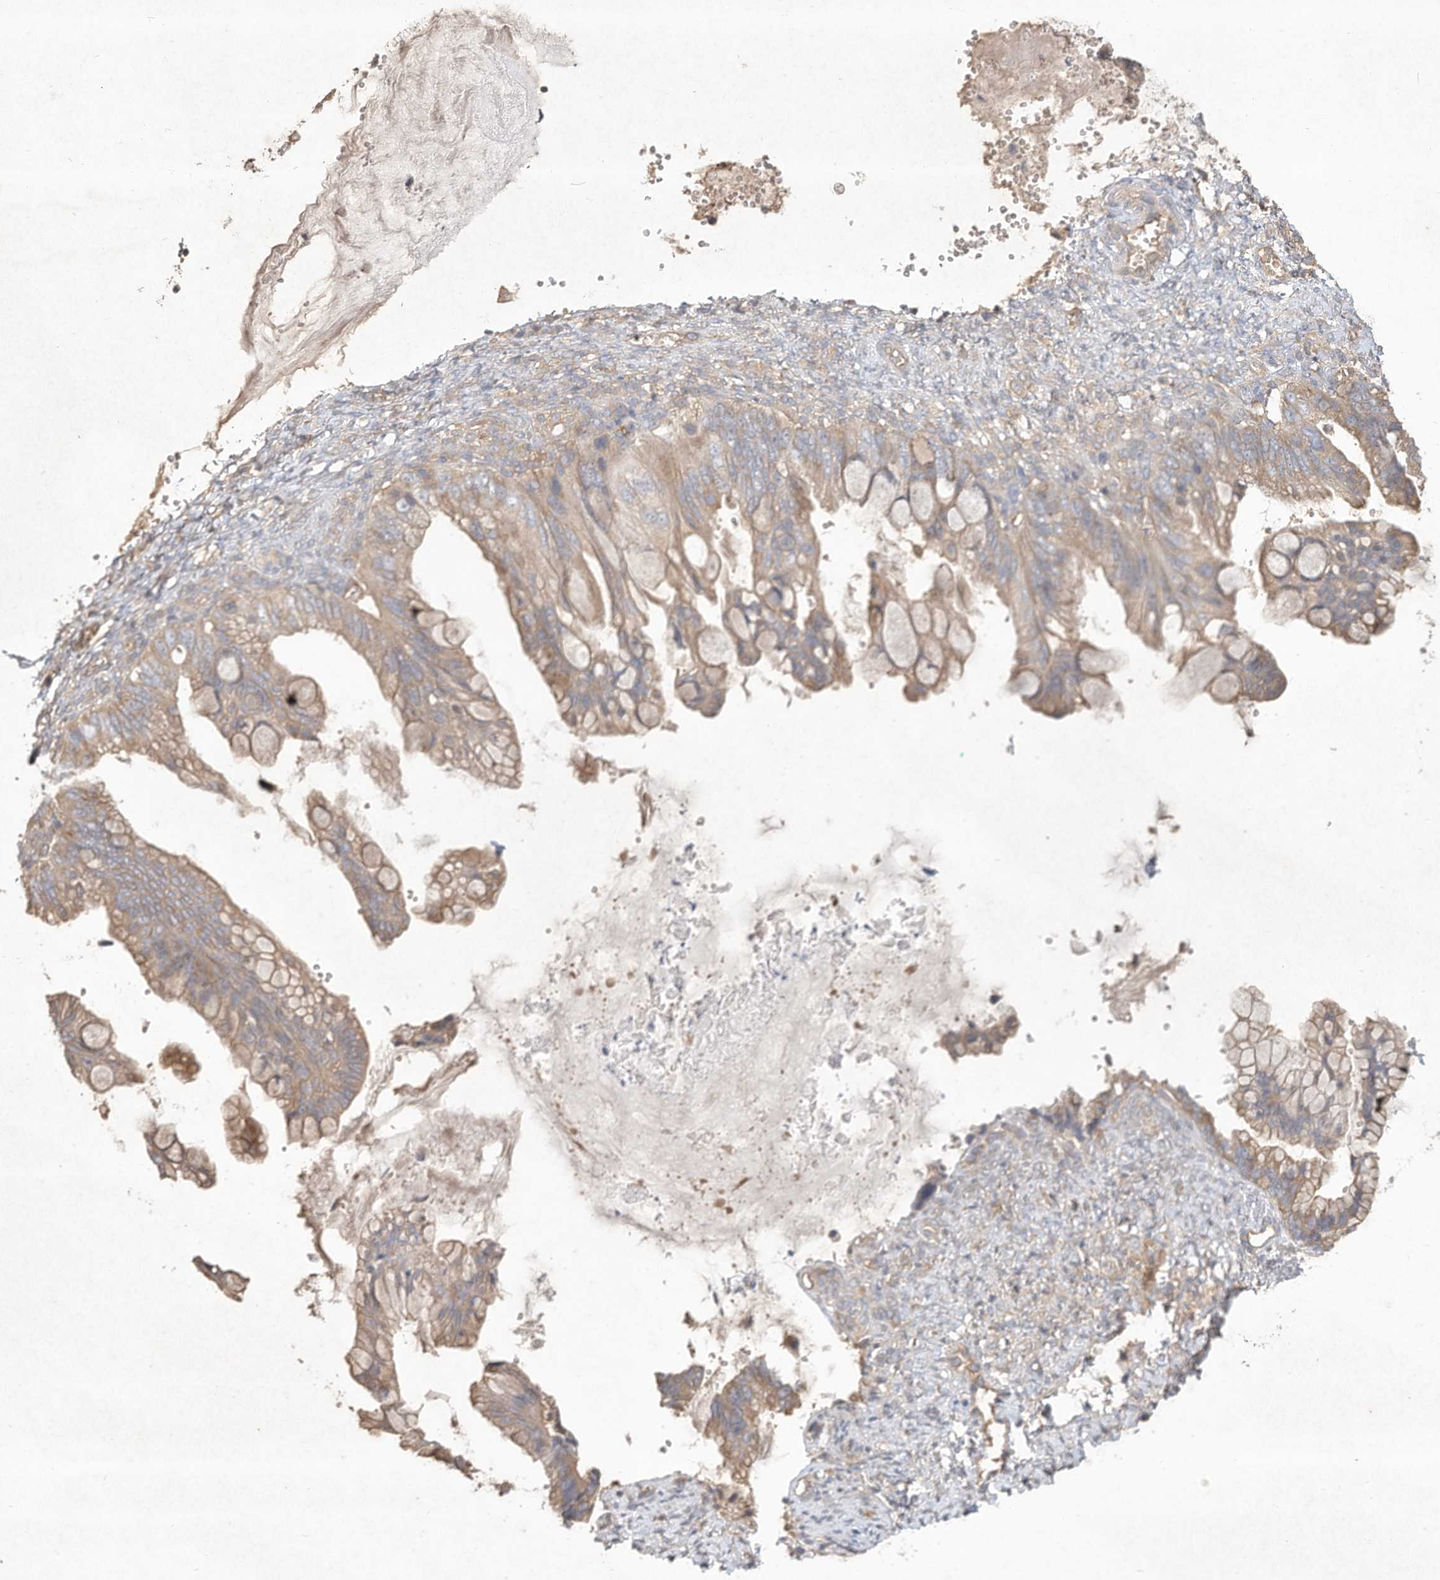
{"staining": {"intensity": "weak", "quantity": "<25%", "location": "cytoplasmic/membranous"}, "tissue": "ovarian cancer", "cell_type": "Tumor cells", "image_type": "cancer", "snomed": [{"axis": "morphology", "description": "Cystadenocarcinoma, mucinous, NOS"}, {"axis": "topography", "description": "Ovary"}], "caption": "High magnification brightfield microscopy of ovarian cancer stained with DAB (3,3'-diaminobenzidine) (brown) and counterstained with hematoxylin (blue): tumor cells show no significant expression. (Stains: DAB (3,3'-diaminobenzidine) immunohistochemistry with hematoxylin counter stain, Microscopy: brightfield microscopy at high magnification).", "gene": "DYNC1I2", "patient": {"sex": "female", "age": 36}}